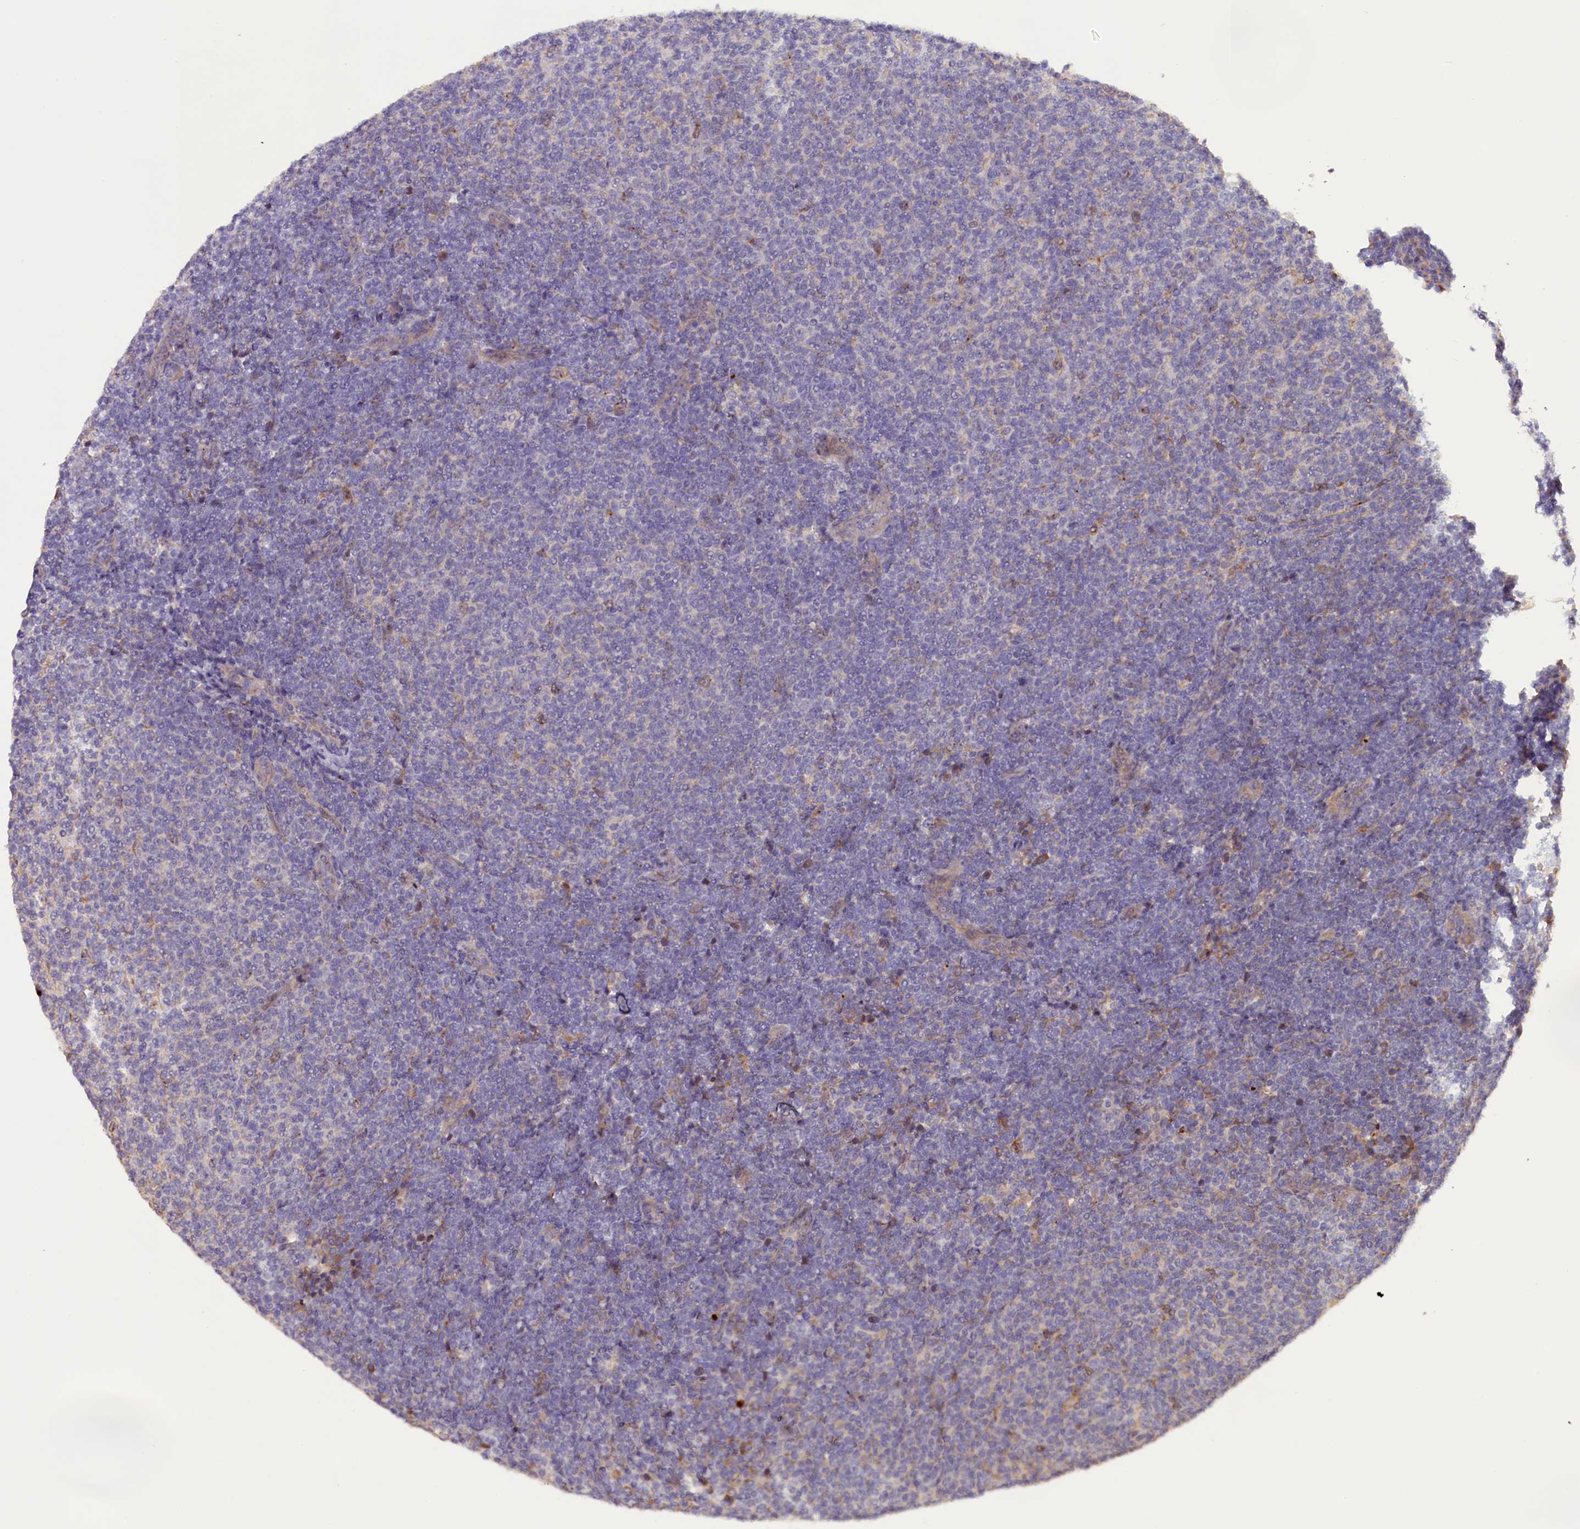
{"staining": {"intensity": "negative", "quantity": "none", "location": "none"}, "tissue": "lymphoma", "cell_type": "Tumor cells", "image_type": "cancer", "snomed": [{"axis": "morphology", "description": "Malignant lymphoma, non-Hodgkin's type, Low grade"}, {"axis": "topography", "description": "Lymph node"}], "caption": "DAB (3,3'-diaminobenzidine) immunohistochemical staining of human lymphoma demonstrates no significant positivity in tumor cells.", "gene": "CCDC9B", "patient": {"sex": "male", "age": 66}}